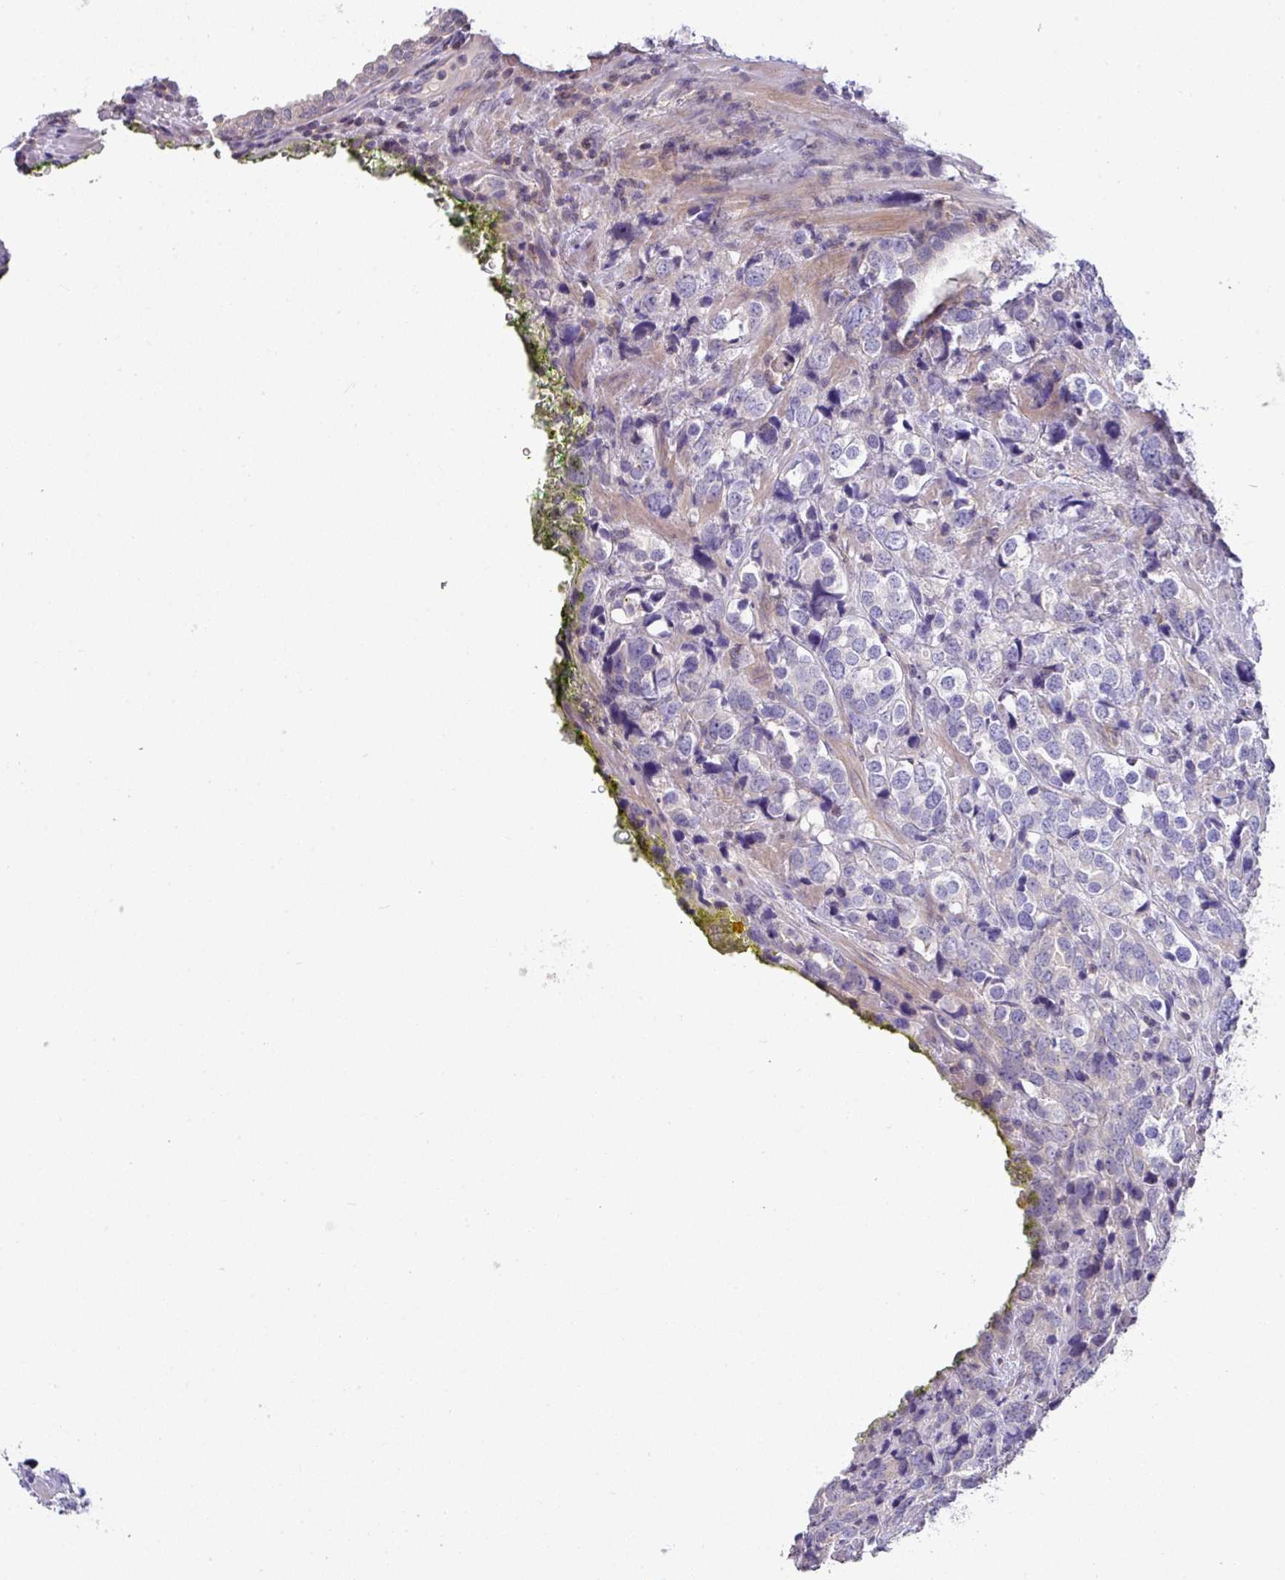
{"staining": {"intensity": "negative", "quantity": "none", "location": "none"}, "tissue": "prostate cancer", "cell_type": "Tumor cells", "image_type": "cancer", "snomed": [{"axis": "morphology", "description": "Adenocarcinoma, High grade"}, {"axis": "topography", "description": "Prostate"}], "caption": "The histopathology image exhibits no significant expression in tumor cells of high-grade adenocarcinoma (prostate).", "gene": "SLAMF6", "patient": {"sex": "male", "age": 71}}